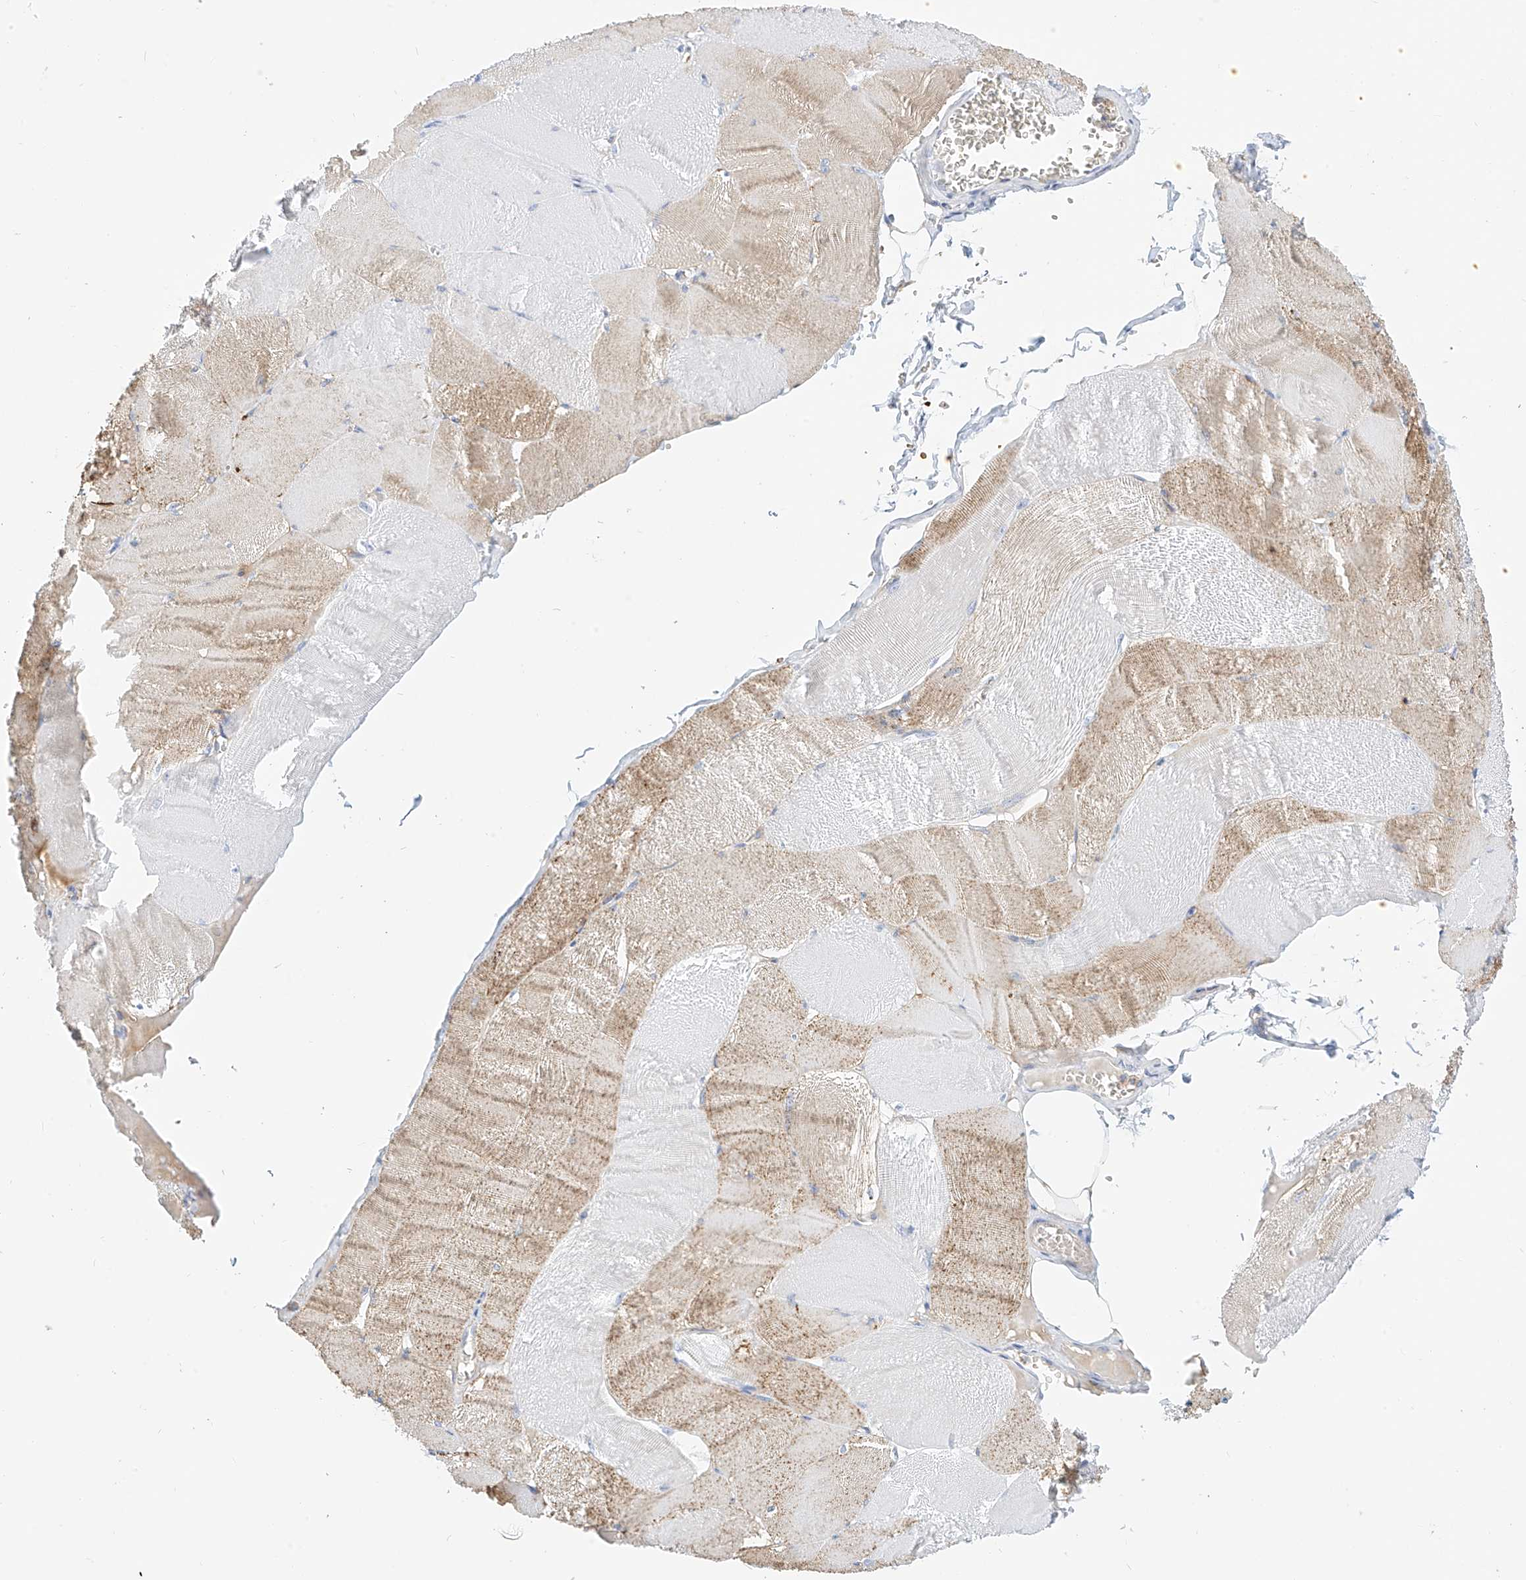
{"staining": {"intensity": "moderate", "quantity": "25%-75%", "location": "cytoplasmic/membranous"}, "tissue": "skeletal muscle", "cell_type": "Myocytes", "image_type": "normal", "snomed": [{"axis": "morphology", "description": "Normal tissue, NOS"}, {"axis": "morphology", "description": "Basal cell carcinoma"}, {"axis": "topography", "description": "Skeletal muscle"}], "caption": "Myocytes demonstrate medium levels of moderate cytoplasmic/membranous staining in about 25%-75% of cells in unremarkable human skeletal muscle. (Brightfield microscopy of DAB IHC at high magnification).", "gene": "TXNDC9", "patient": {"sex": "female", "age": 64}}